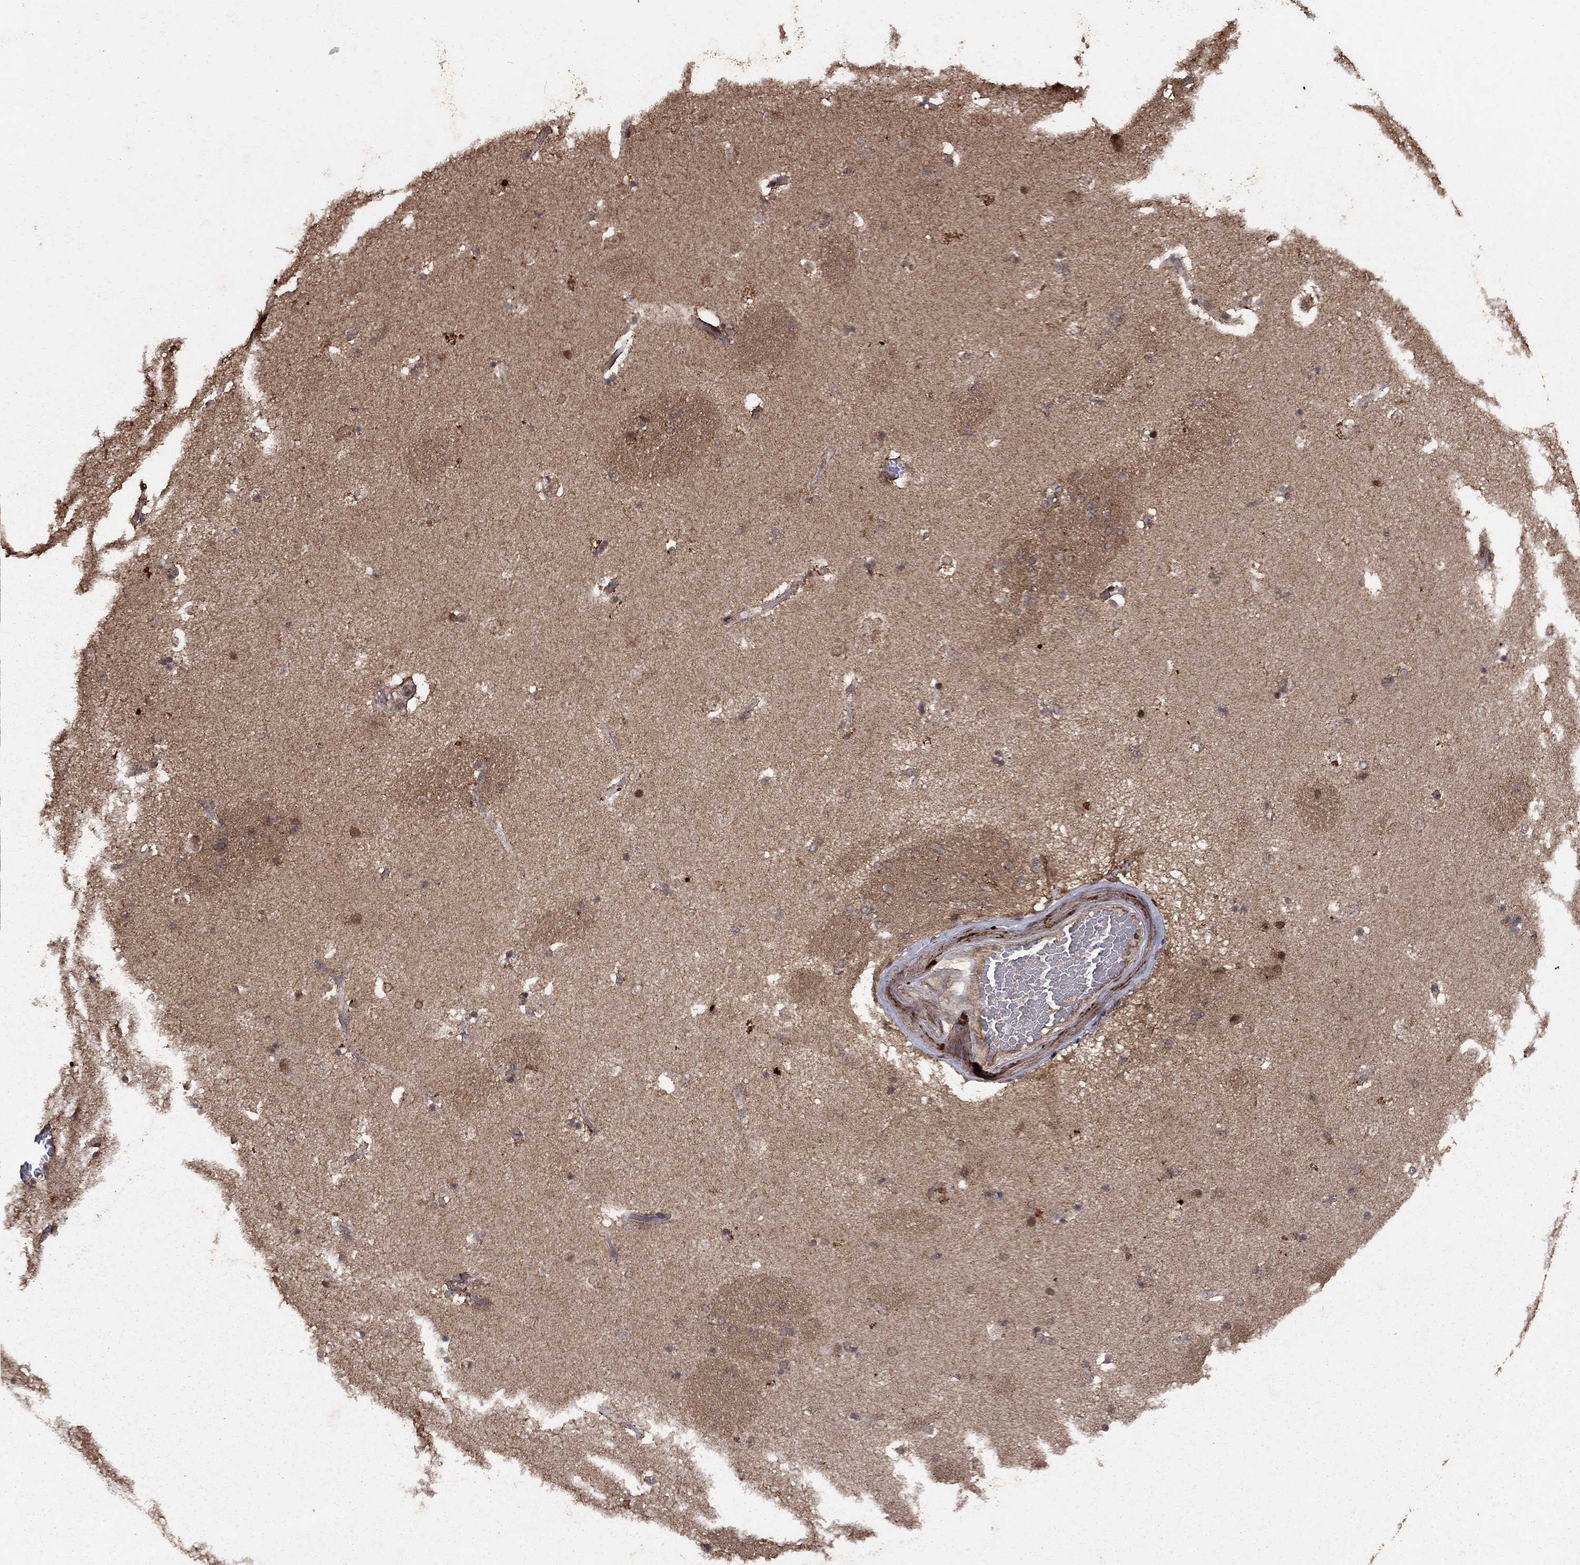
{"staining": {"intensity": "moderate", "quantity": "<25%", "location": "nuclear"}, "tissue": "caudate", "cell_type": "Glial cells", "image_type": "normal", "snomed": [{"axis": "morphology", "description": "Normal tissue, NOS"}, {"axis": "topography", "description": "Lateral ventricle wall"}], "caption": "IHC photomicrograph of unremarkable caudate: caudate stained using IHC shows low levels of moderate protein expression localized specifically in the nuclear of glial cells, appearing as a nuclear brown color.", "gene": "PRDM1", "patient": {"sex": "male", "age": 51}}